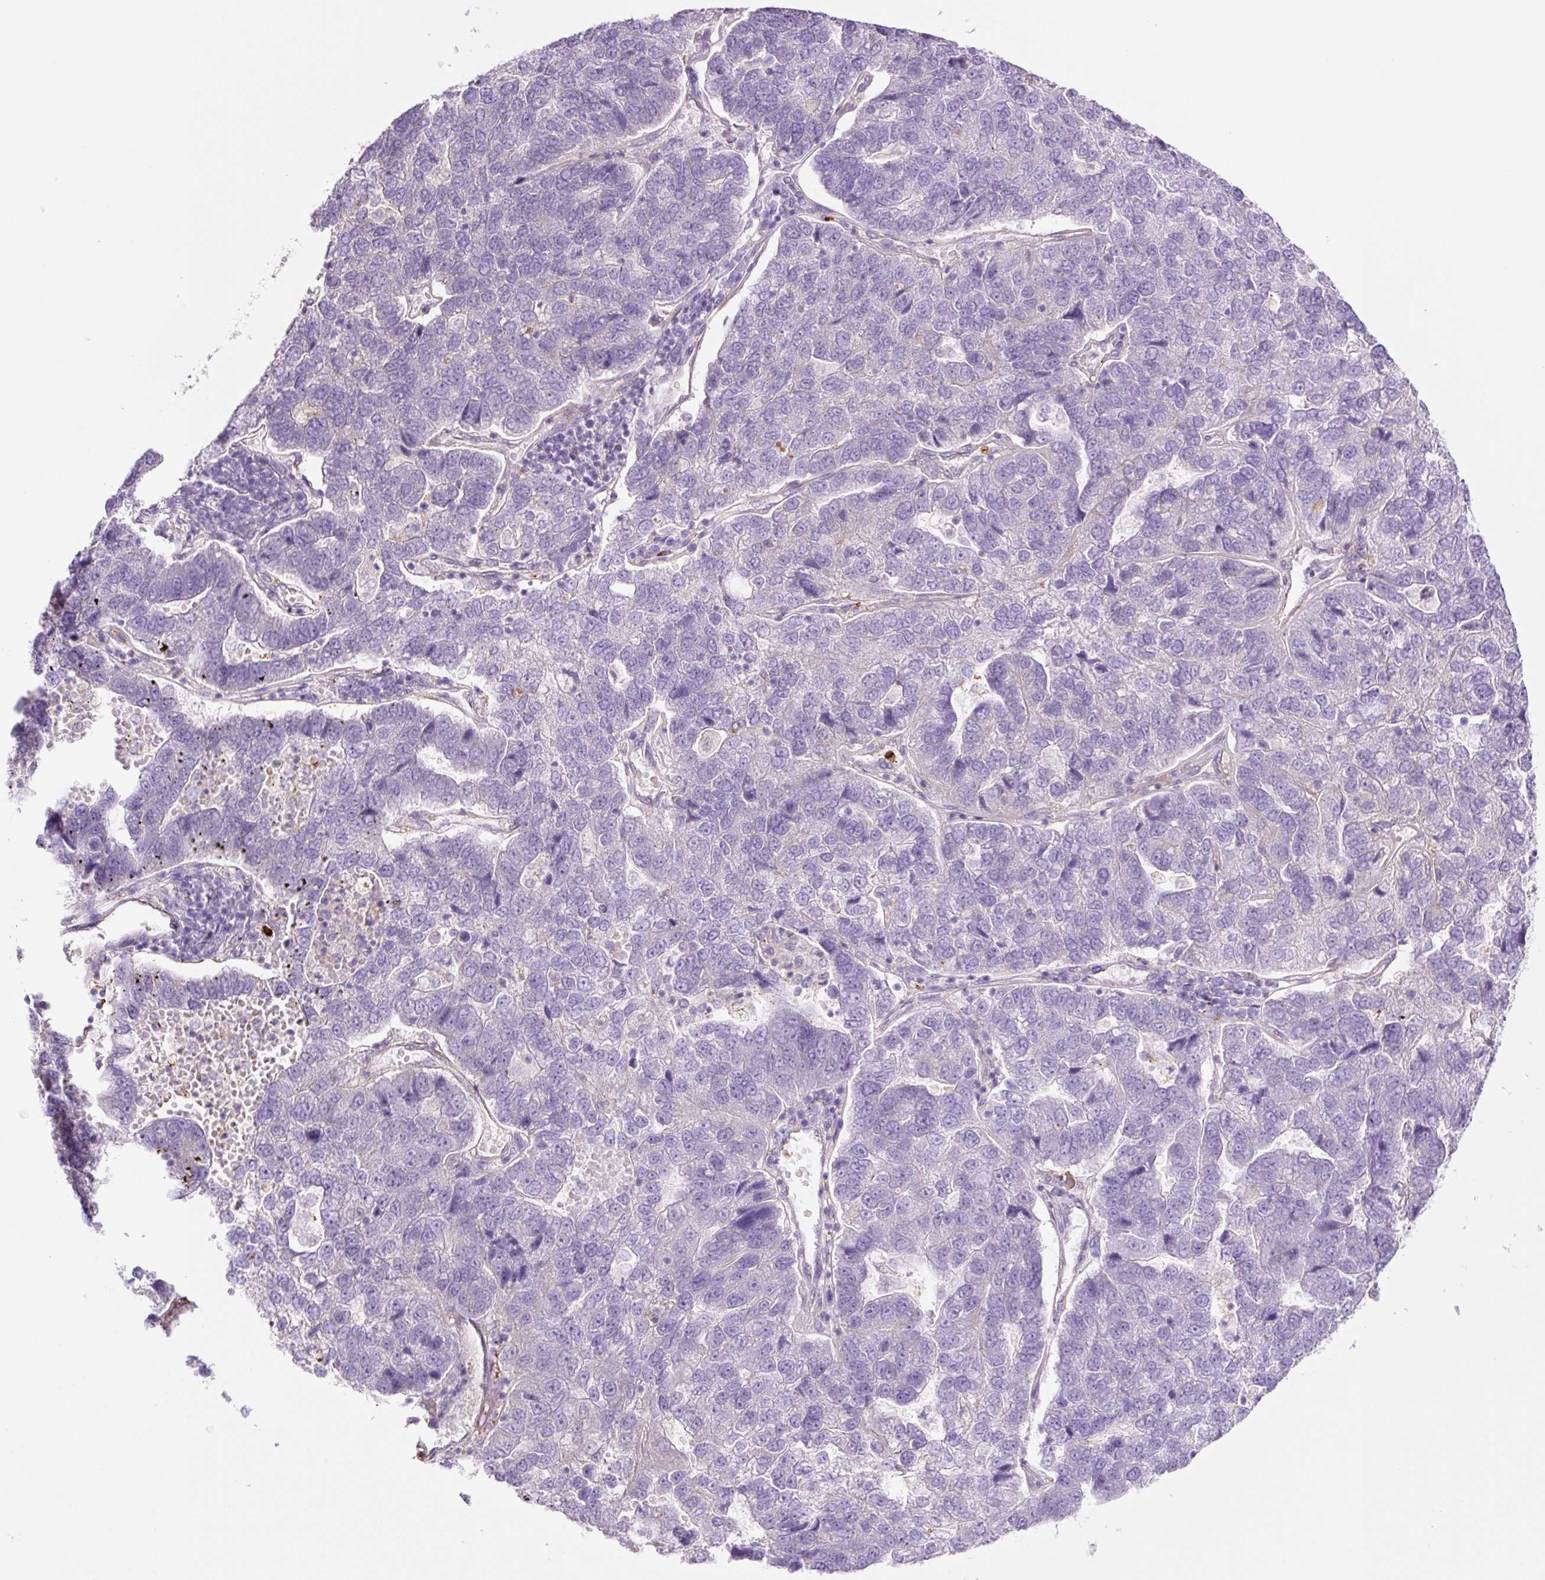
{"staining": {"intensity": "negative", "quantity": "none", "location": "none"}, "tissue": "pancreatic cancer", "cell_type": "Tumor cells", "image_type": "cancer", "snomed": [{"axis": "morphology", "description": "Adenocarcinoma, NOS"}, {"axis": "topography", "description": "Pancreas"}], "caption": "Tumor cells show no significant positivity in pancreatic cancer.", "gene": "SH2D6", "patient": {"sex": "female", "age": 61}}